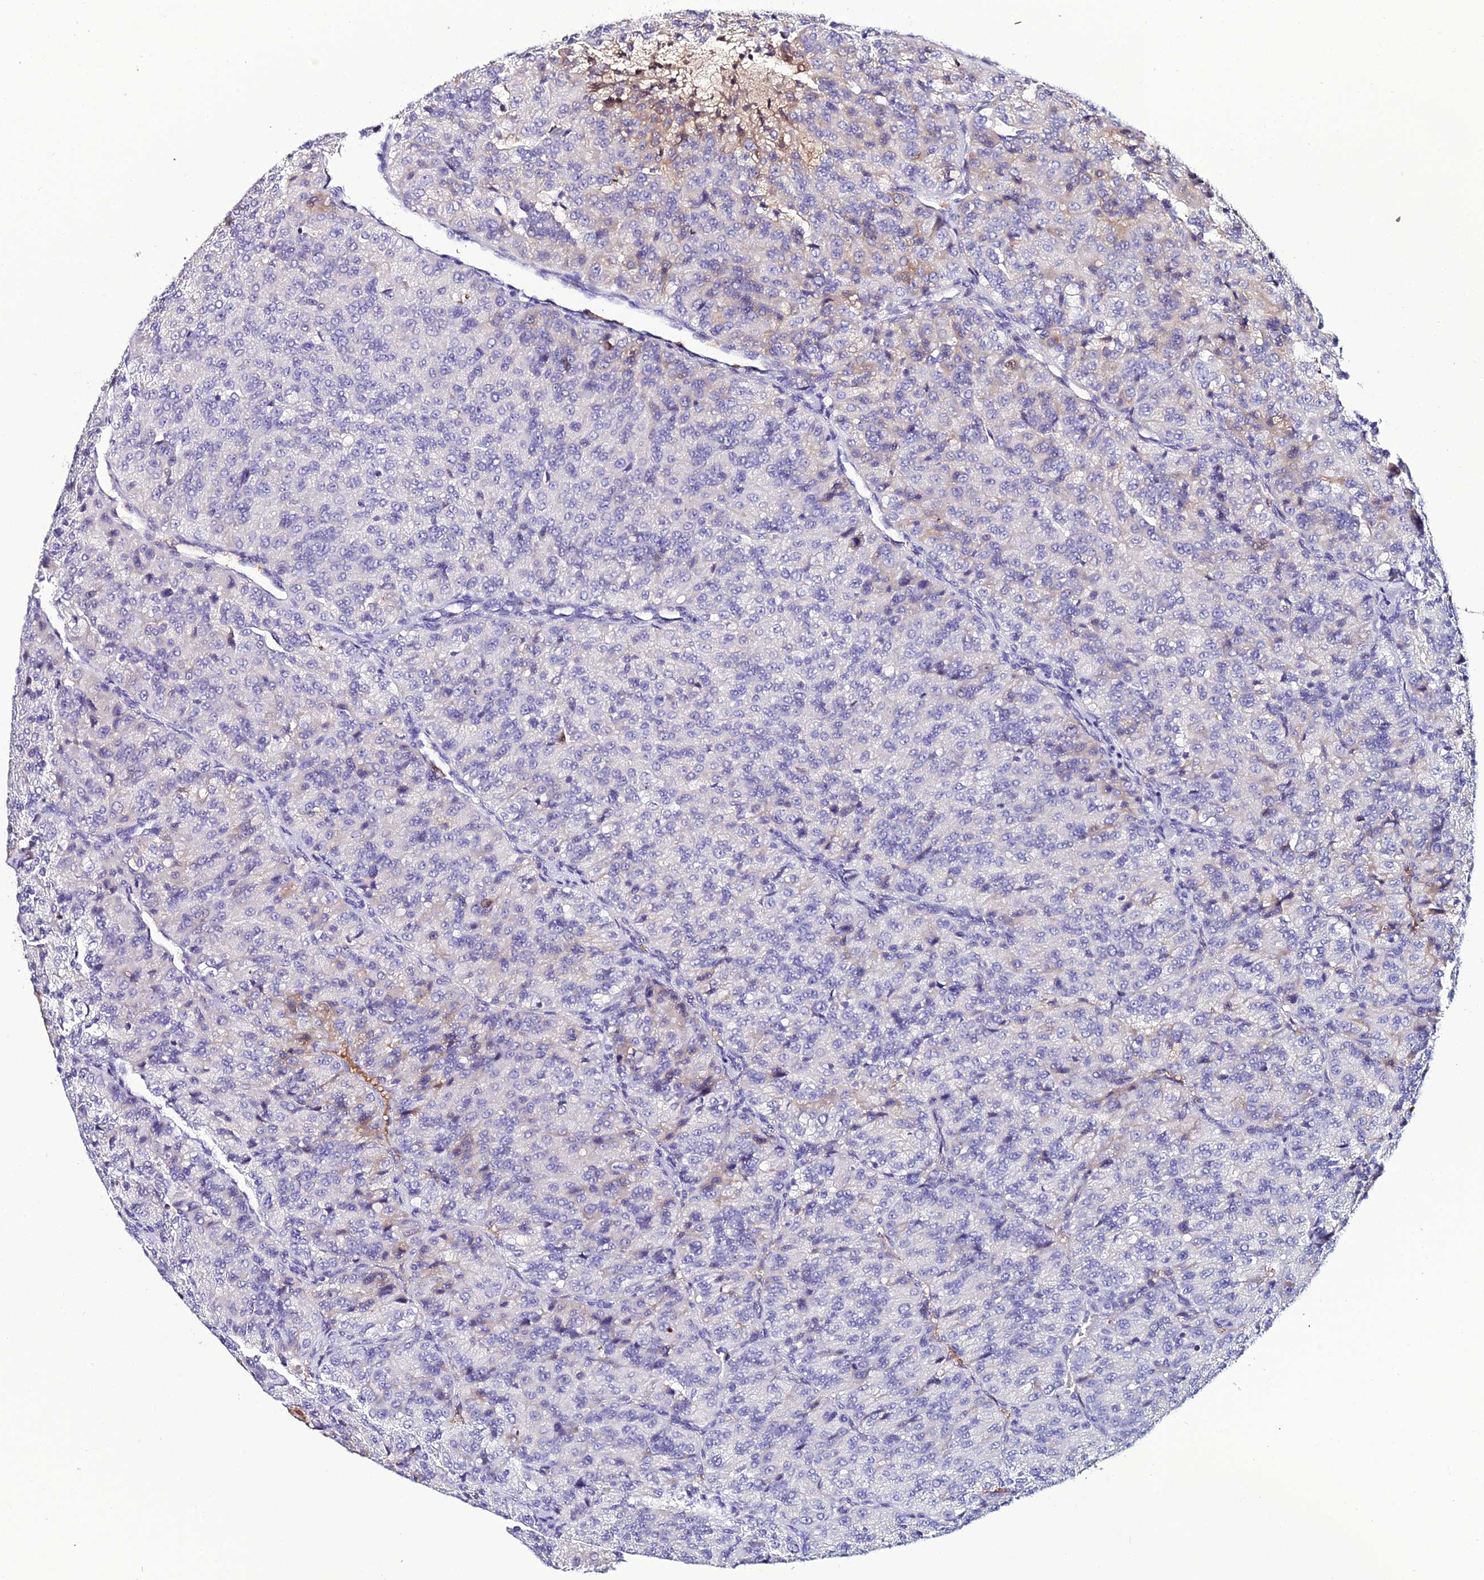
{"staining": {"intensity": "weak", "quantity": "<25%", "location": "cytoplasmic/membranous"}, "tissue": "renal cancer", "cell_type": "Tumor cells", "image_type": "cancer", "snomed": [{"axis": "morphology", "description": "Adenocarcinoma, NOS"}, {"axis": "topography", "description": "Kidney"}], "caption": "Protein analysis of renal cancer (adenocarcinoma) reveals no significant expression in tumor cells. Brightfield microscopy of immunohistochemistry (IHC) stained with DAB (3,3'-diaminobenzidine) (brown) and hematoxylin (blue), captured at high magnification.", "gene": "DEFB132", "patient": {"sex": "female", "age": 63}}